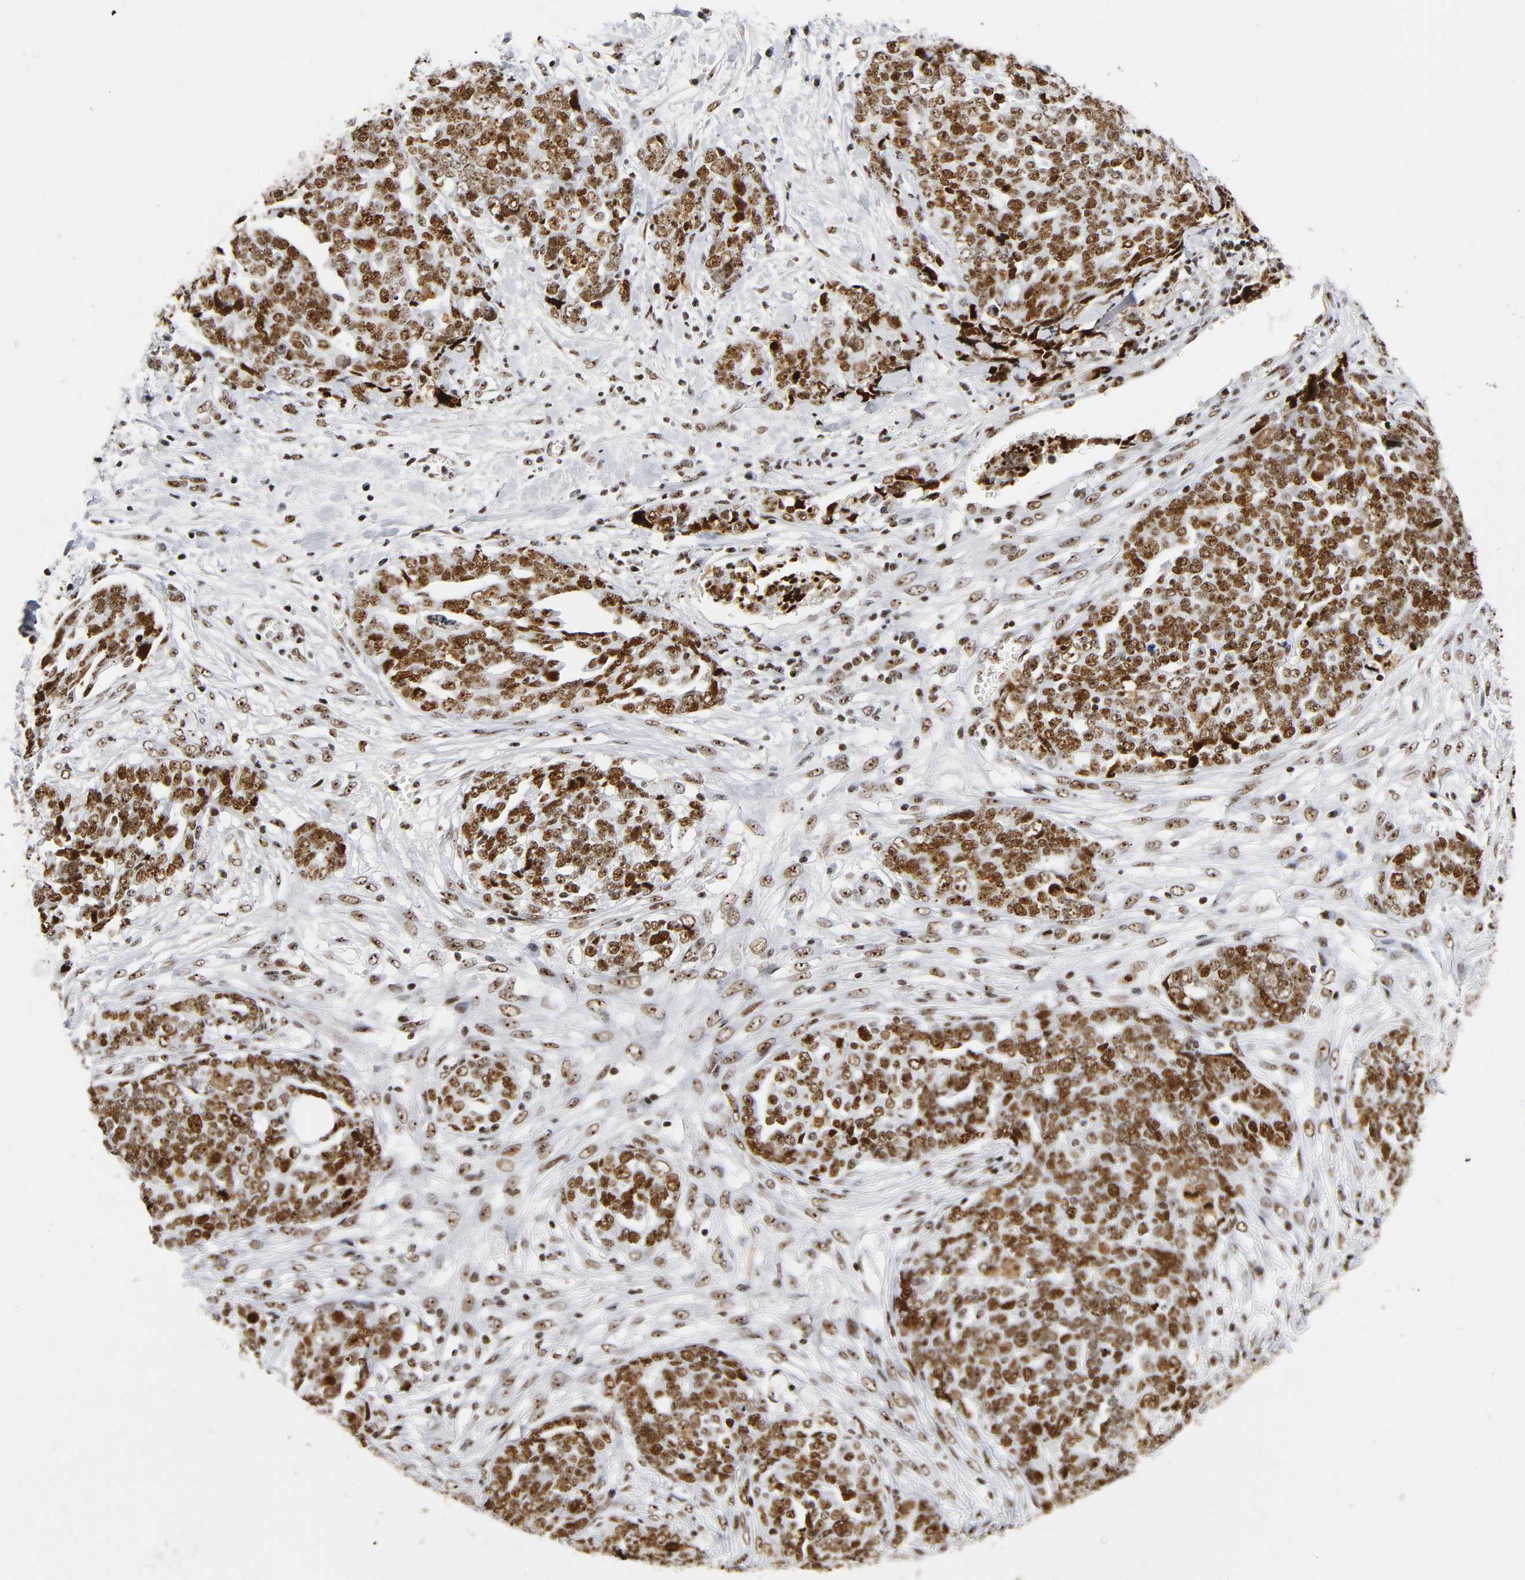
{"staining": {"intensity": "strong", "quantity": ">75%", "location": "nuclear"}, "tissue": "ovarian cancer", "cell_type": "Tumor cells", "image_type": "cancer", "snomed": [{"axis": "morphology", "description": "Normal tissue, NOS"}, {"axis": "morphology", "description": "Cystadenocarcinoma, serous, NOS"}, {"axis": "topography", "description": "Fallopian tube"}, {"axis": "topography", "description": "Ovary"}], "caption": "Ovarian cancer stained with IHC exhibits strong nuclear expression in approximately >75% of tumor cells.", "gene": "UBTF", "patient": {"sex": "female", "age": 56}}